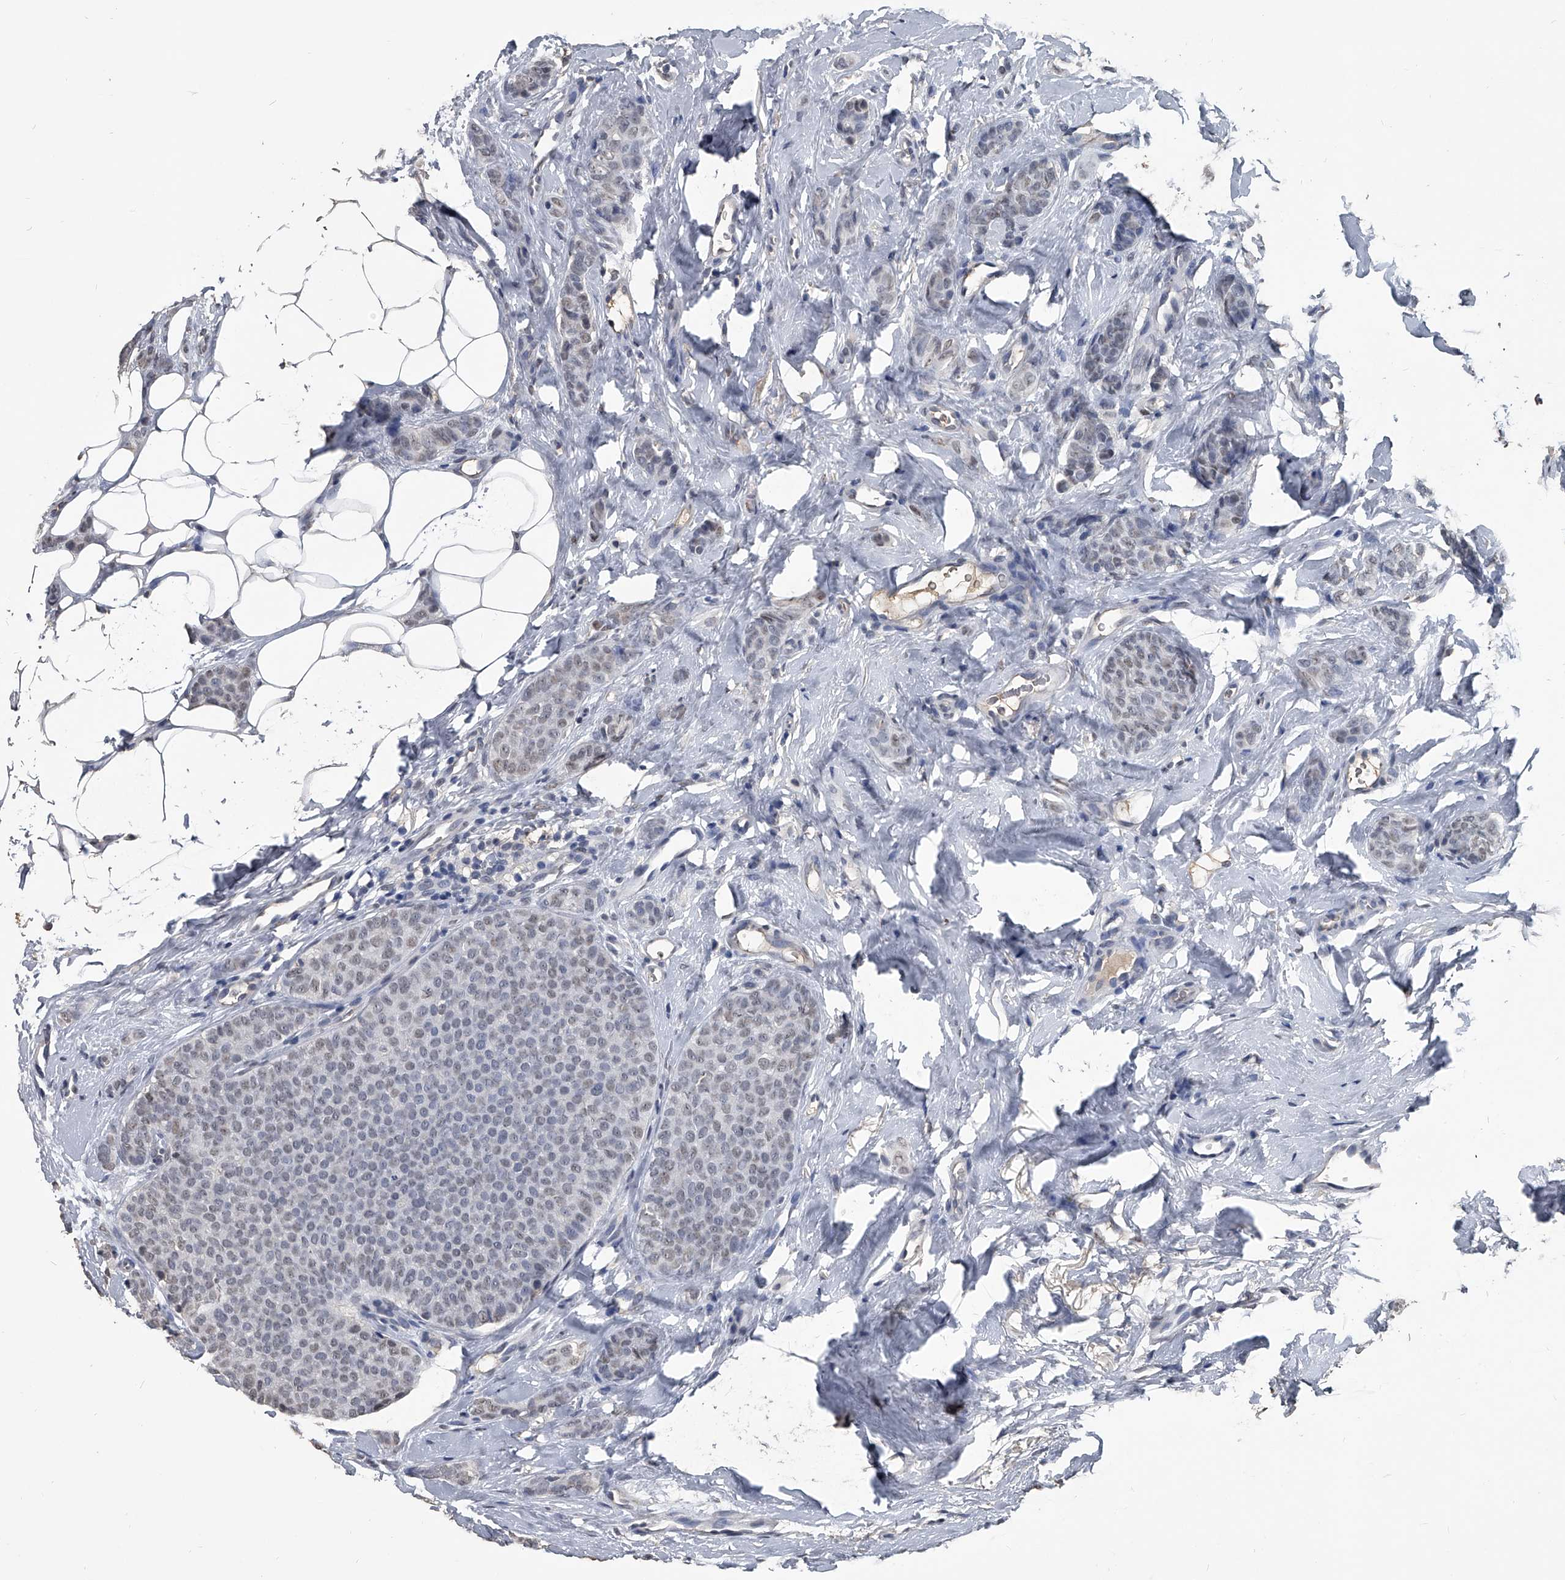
{"staining": {"intensity": "weak", "quantity": "<25%", "location": "nuclear"}, "tissue": "breast cancer", "cell_type": "Tumor cells", "image_type": "cancer", "snomed": [{"axis": "morphology", "description": "Lobular carcinoma"}, {"axis": "topography", "description": "Skin"}, {"axis": "topography", "description": "Breast"}], "caption": "A photomicrograph of breast lobular carcinoma stained for a protein displays no brown staining in tumor cells.", "gene": "MATR3", "patient": {"sex": "female", "age": 46}}